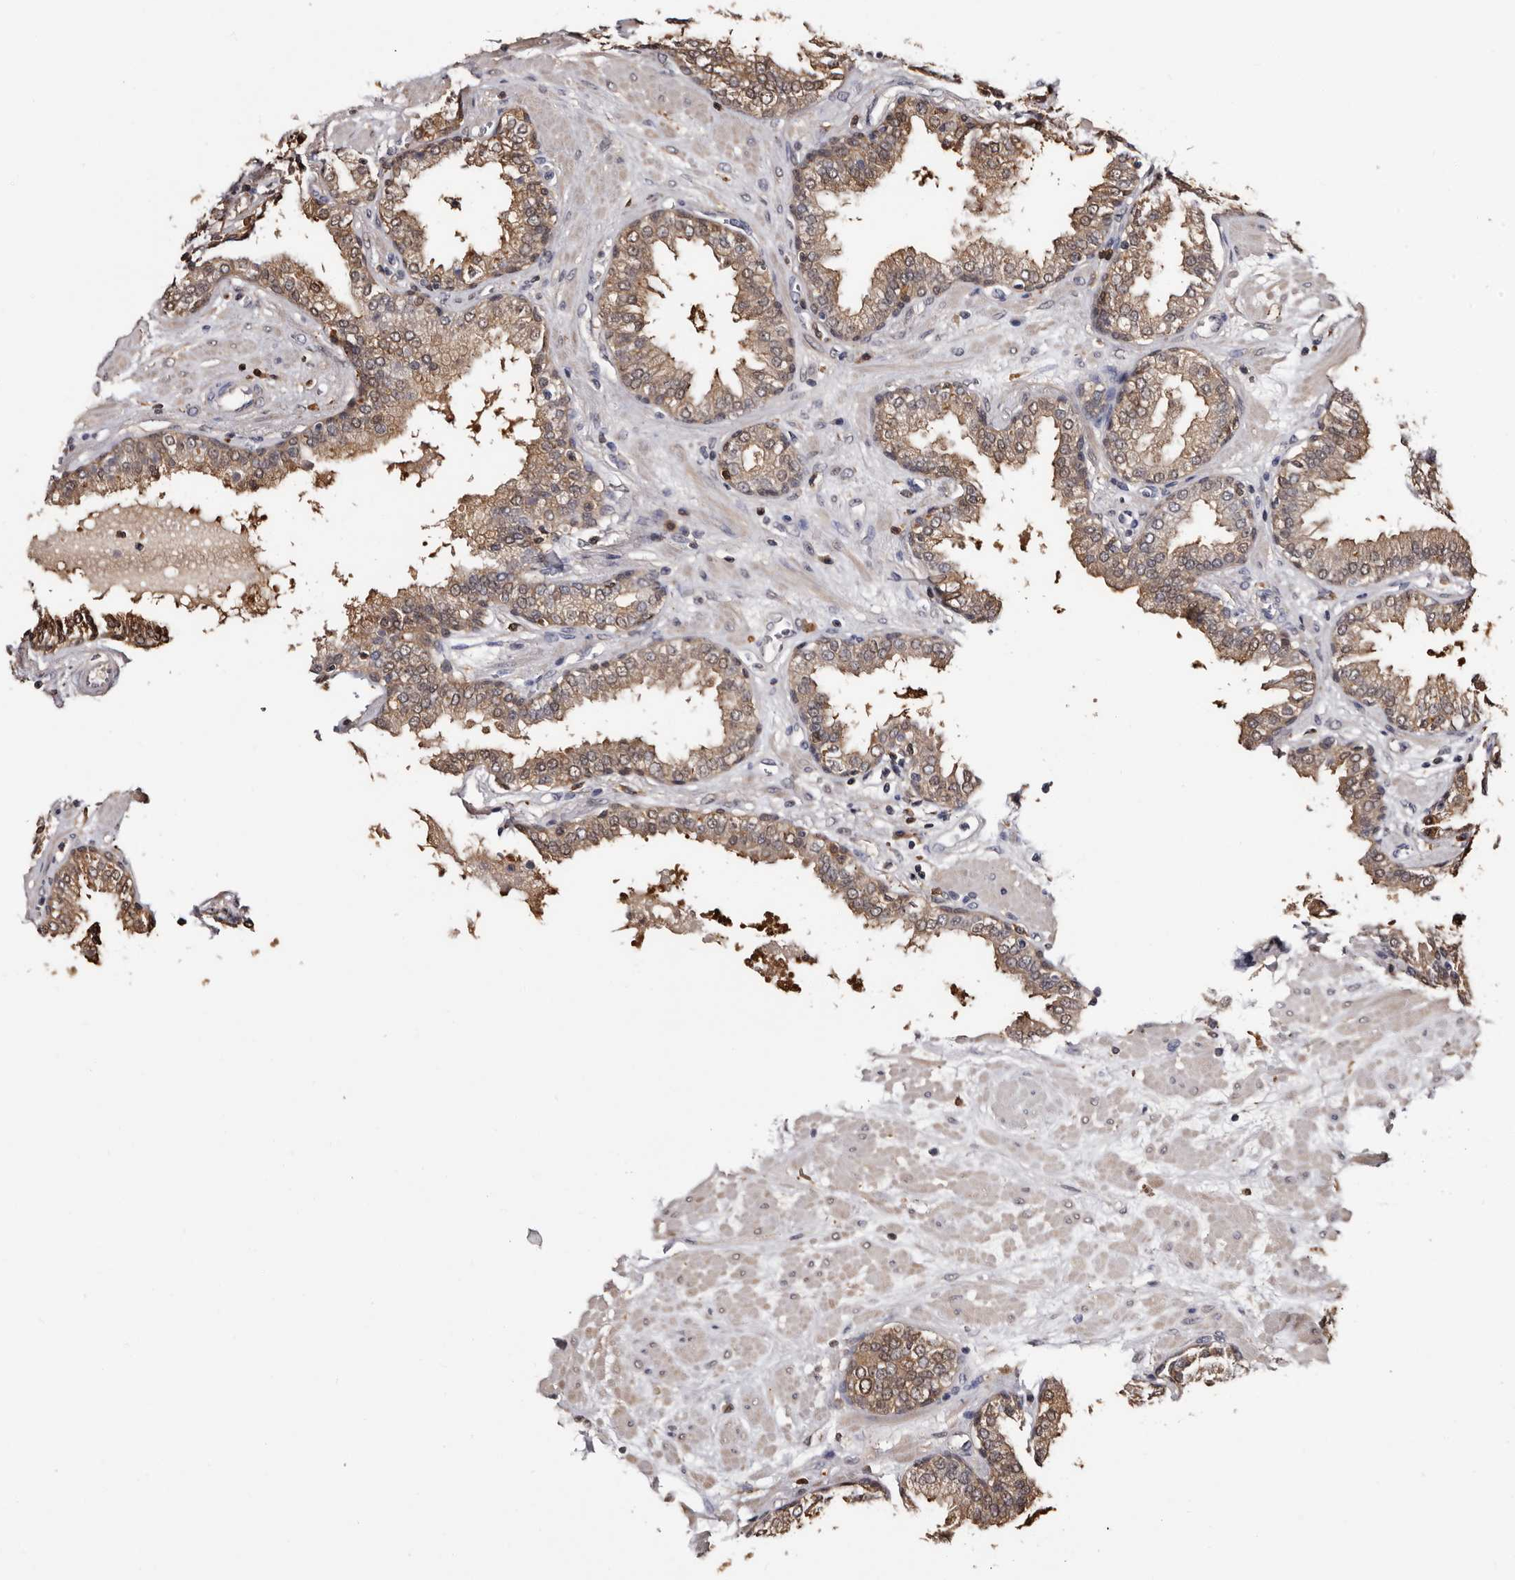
{"staining": {"intensity": "weak", "quantity": ">75%", "location": "cytoplasmic/membranous"}, "tissue": "prostate", "cell_type": "Glandular cells", "image_type": "normal", "snomed": [{"axis": "morphology", "description": "Normal tissue, NOS"}, {"axis": "topography", "description": "Prostate"}], "caption": "A low amount of weak cytoplasmic/membranous expression is present in approximately >75% of glandular cells in benign prostate. (Brightfield microscopy of DAB IHC at high magnification).", "gene": "DNPH1", "patient": {"sex": "male", "age": 51}}